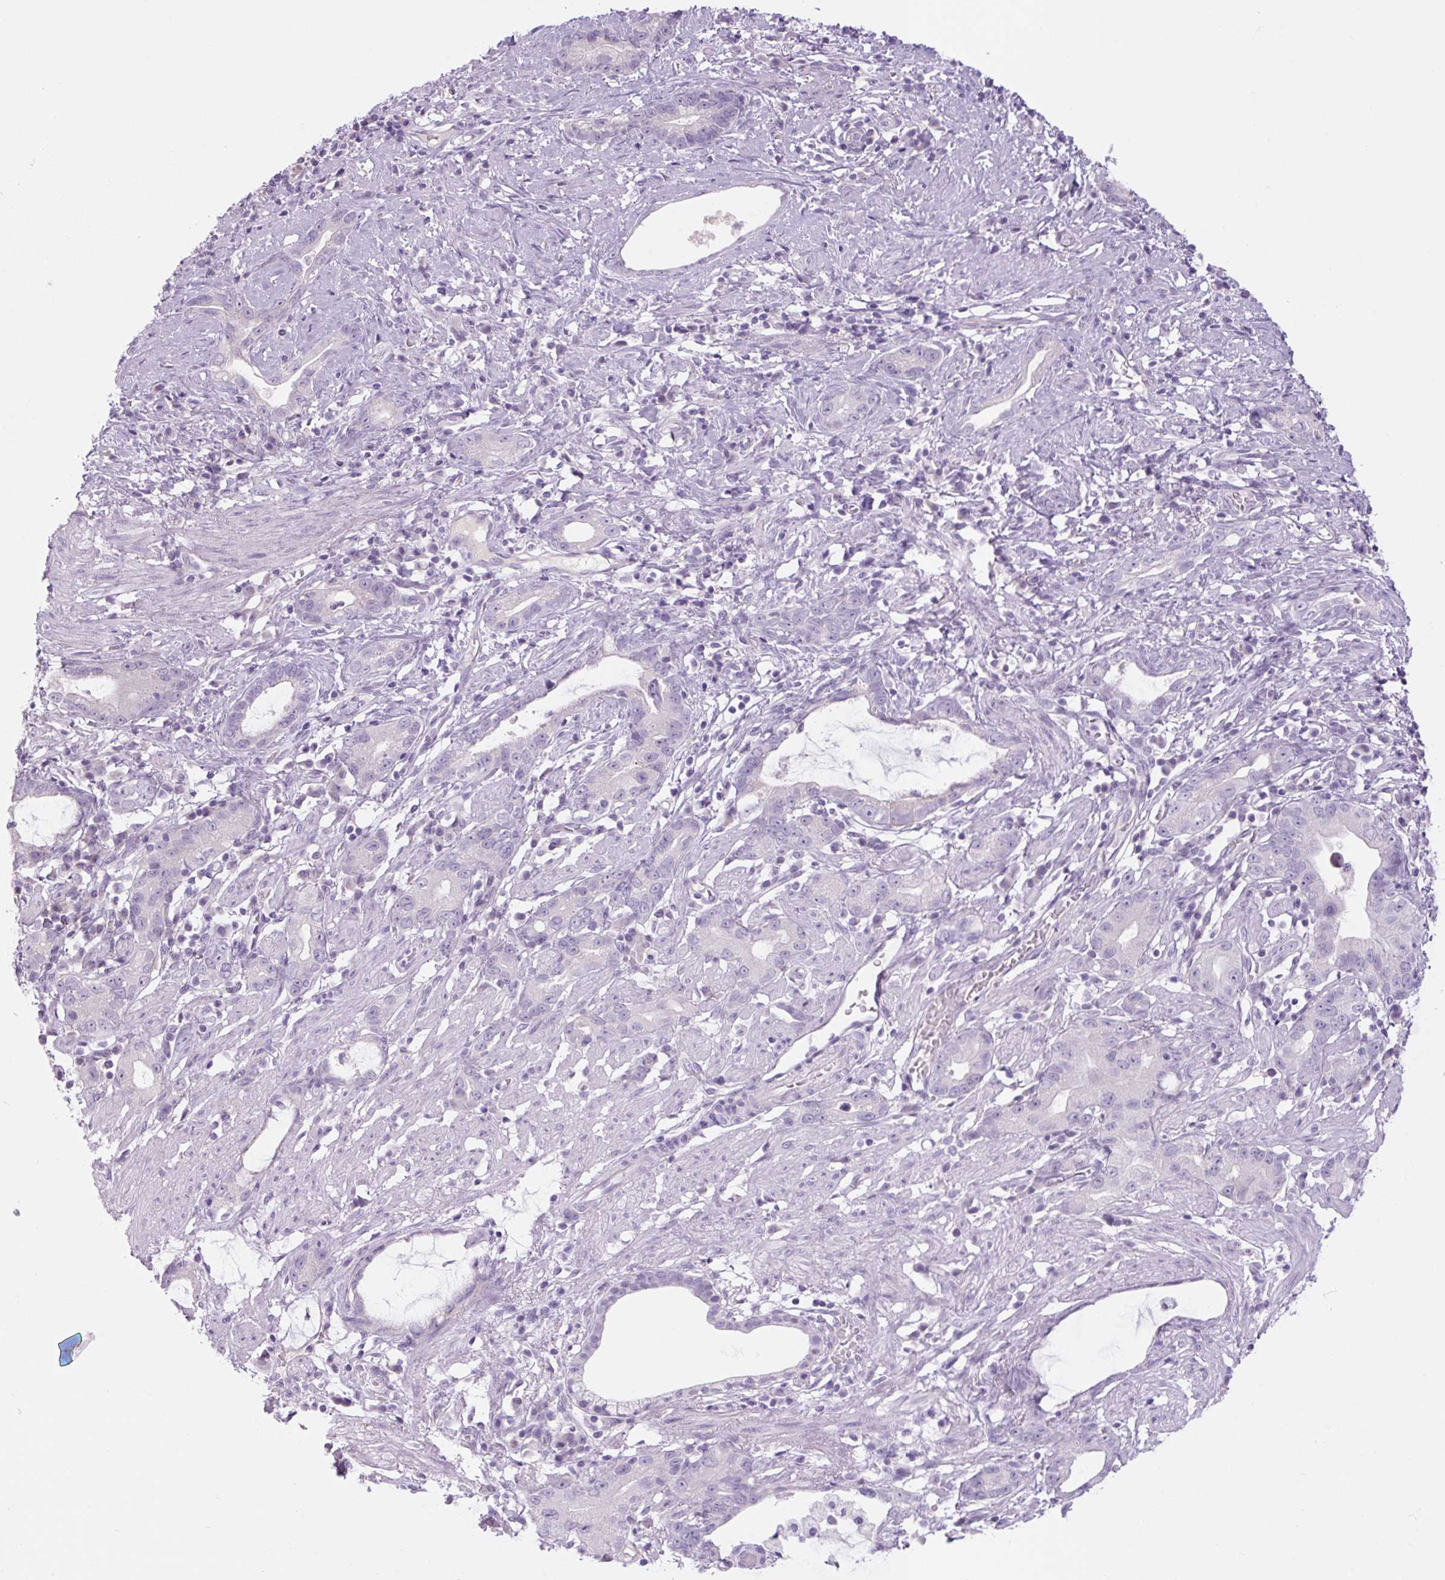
{"staining": {"intensity": "moderate", "quantity": "<25%", "location": "cytoplasmic/membranous"}, "tissue": "stomach cancer", "cell_type": "Tumor cells", "image_type": "cancer", "snomed": [{"axis": "morphology", "description": "Adenocarcinoma, NOS"}, {"axis": "topography", "description": "Stomach"}], "caption": "Stomach adenocarcinoma was stained to show a protein in brown. There is low levels of moderate cytoplasmic/membranous positivity in about <25% of tumor cells.", "gene": "COL9A2", "patient": {"sex": "male", "age": 55}}